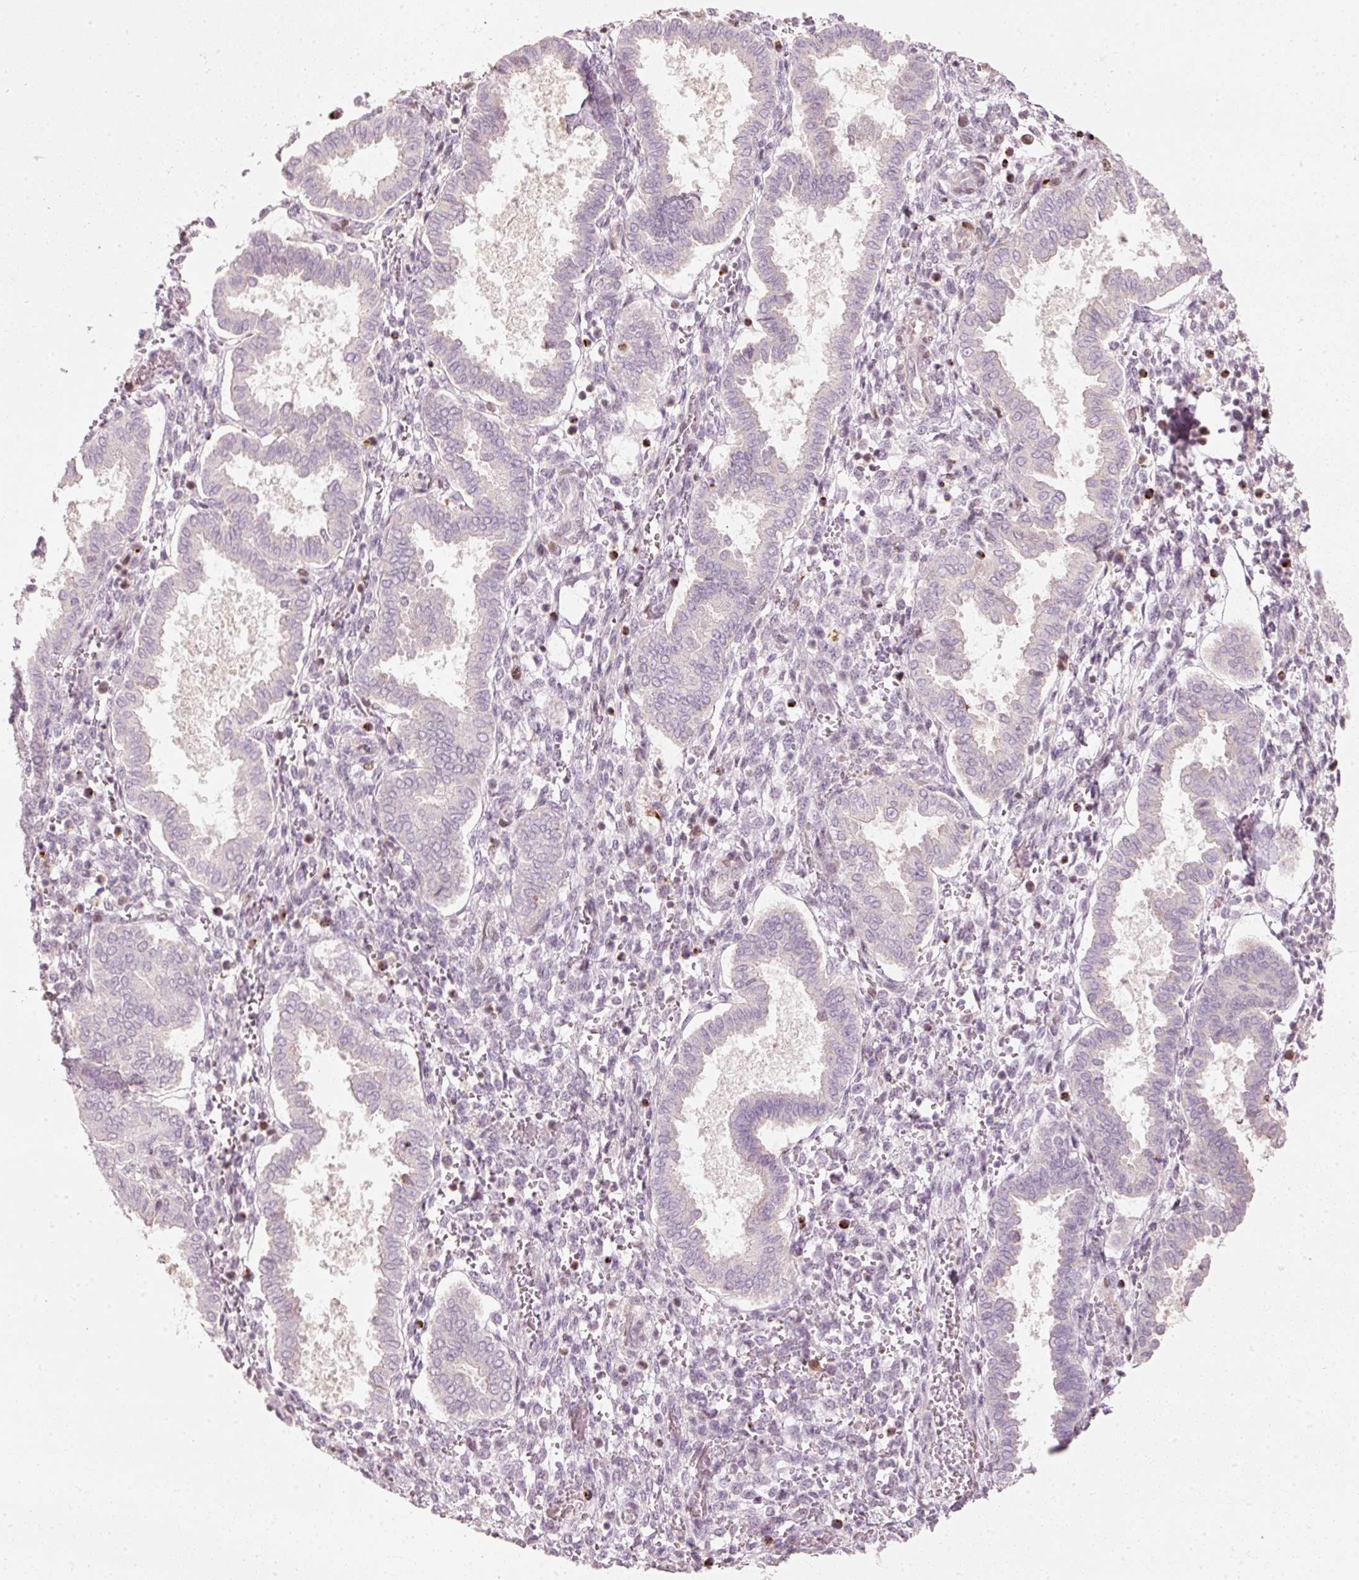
{"staining": {"intensity": "negative", "quantity": "none", "location": "none"}, "tissue": "endometrium", "cell_type": "Cells in endometrial stroma", "image_type": "normal", "snomed": [{"axis": "morphology", "description": "Normal tissue, NOS"}, {"axis": "topography", "description": "Endometrium"}], "caption": "Immunohistochemistry (IHC) of normal endometrium demonstrates no positivity in cells in endometrial stroma. (DAB immunohistochemistry, high magnification).", "gene": "TREX2", "patient": {"sex": "female", "age": 24}}